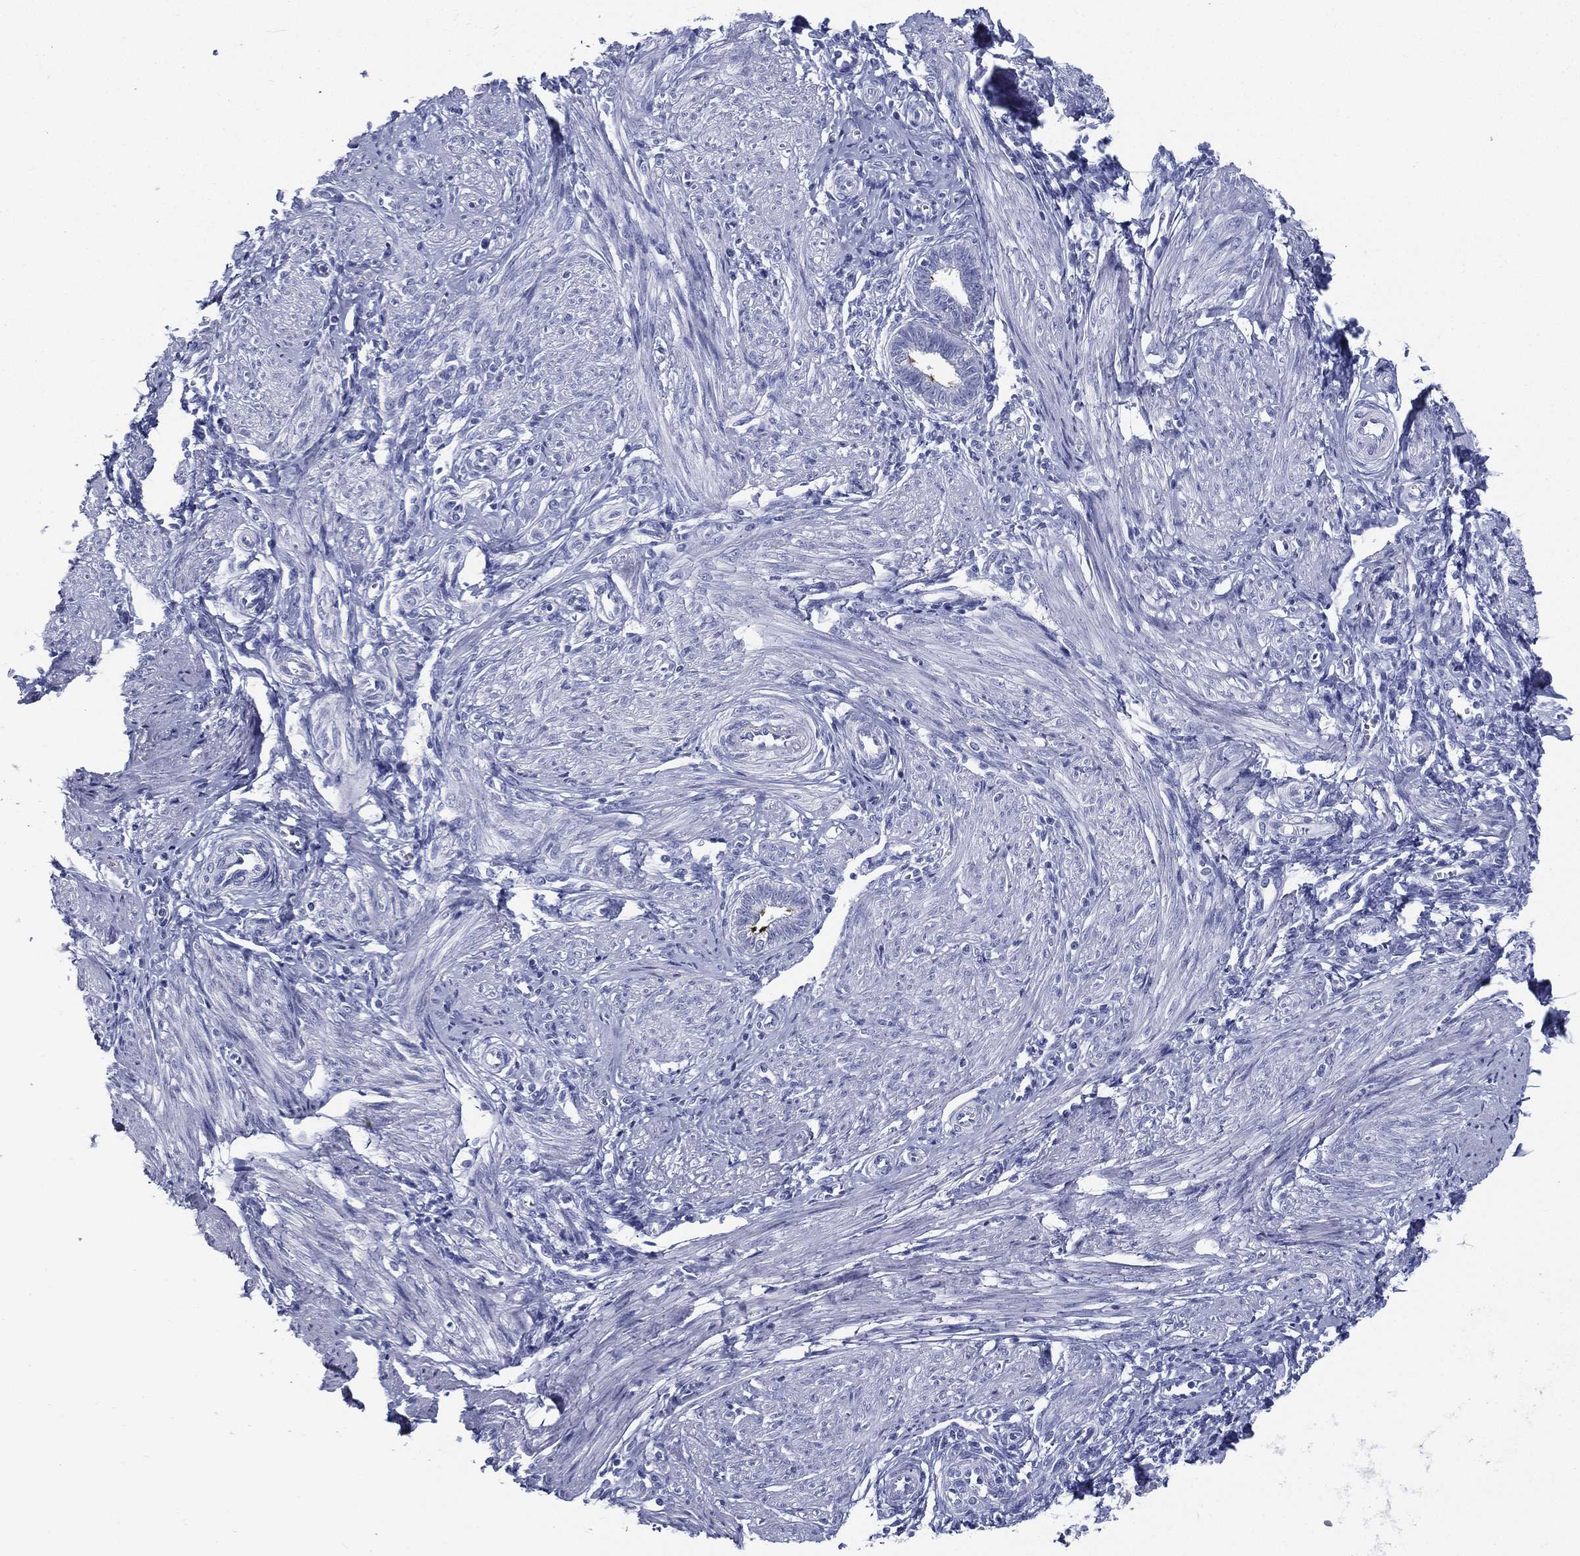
{"staining": {"intensity": "negative", "quantity": "none", "location": "none"}, "tissue": "endometrium", "cell_type": "Cells in endometrial stroma", "image_type": "normal", "snomed": [{"axis": "morphology", "description": "Normal tissue, NOS"}, {"axis": "topography", "description": "Cervix"}, {"axis": "topography", "description": "Endometrium"}], "caption": "The histopathology image displays no staining of cells in endometrial stroma in unremarkable endometrium.", "gene": "RSPH4A", "patient": {"sex": "female", "age": 37}}